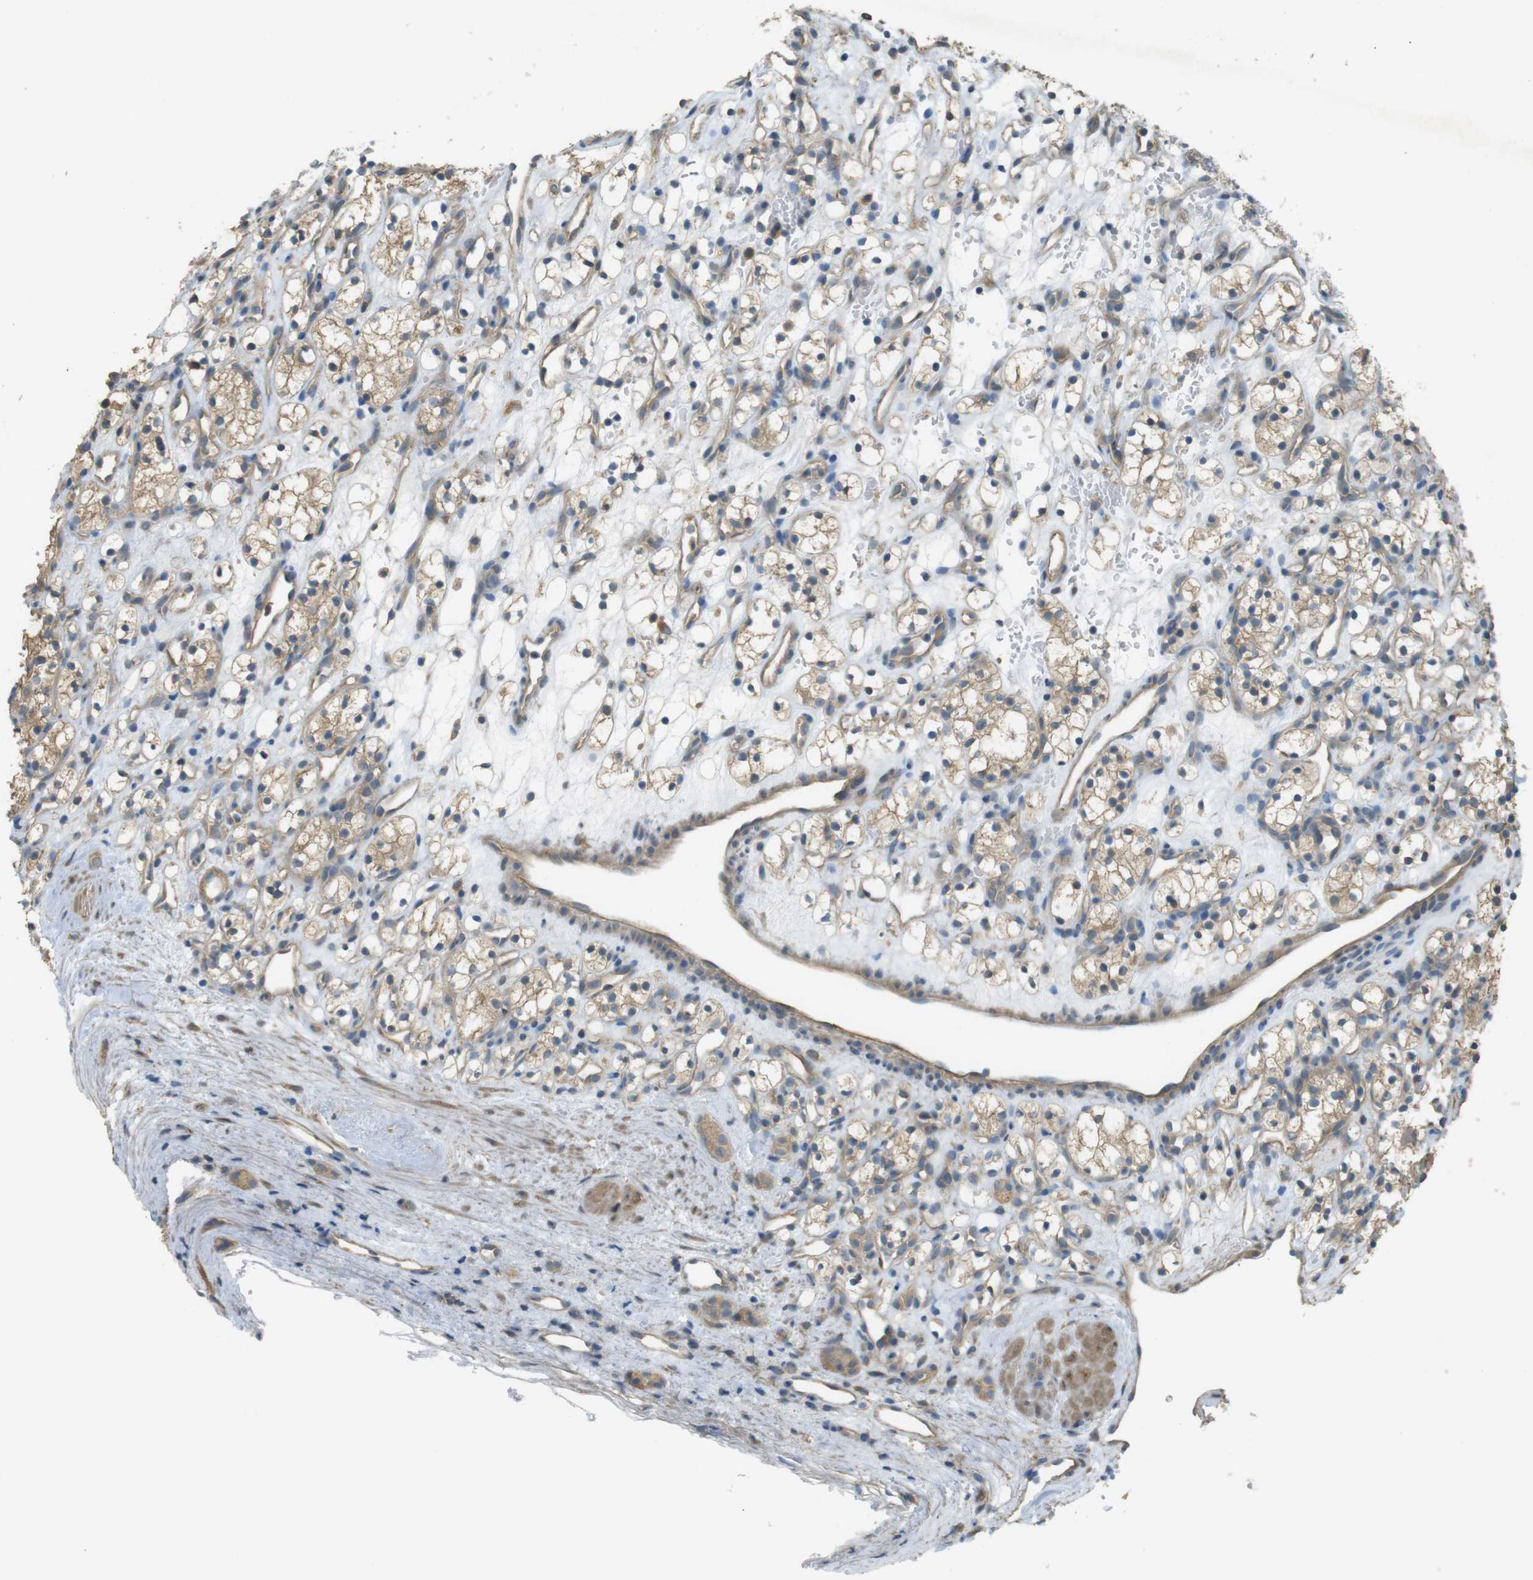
{"staining": {"intensity": "weak", "quantity": ">75%", "location": "cytoplasmic/membranous"}, "tissue": "renal cancer", "cell_type": "Tumor cells", "image_type": "cancer", "snomed": [{"axis": "morphology", "description": "Adenocarcinoma, NOS"}, {"axis": "topography", "description": "Kidney"}], "caption": "A micrograph showing weak cytoplasmic/membranous expression in about >75% of tumor cells in renal cancer (adenocarcinoma), as visualized by brown immunohistochemical staining.", "gene": "ZDHHC20", "patient": {"sex": "female", "age": 60}}